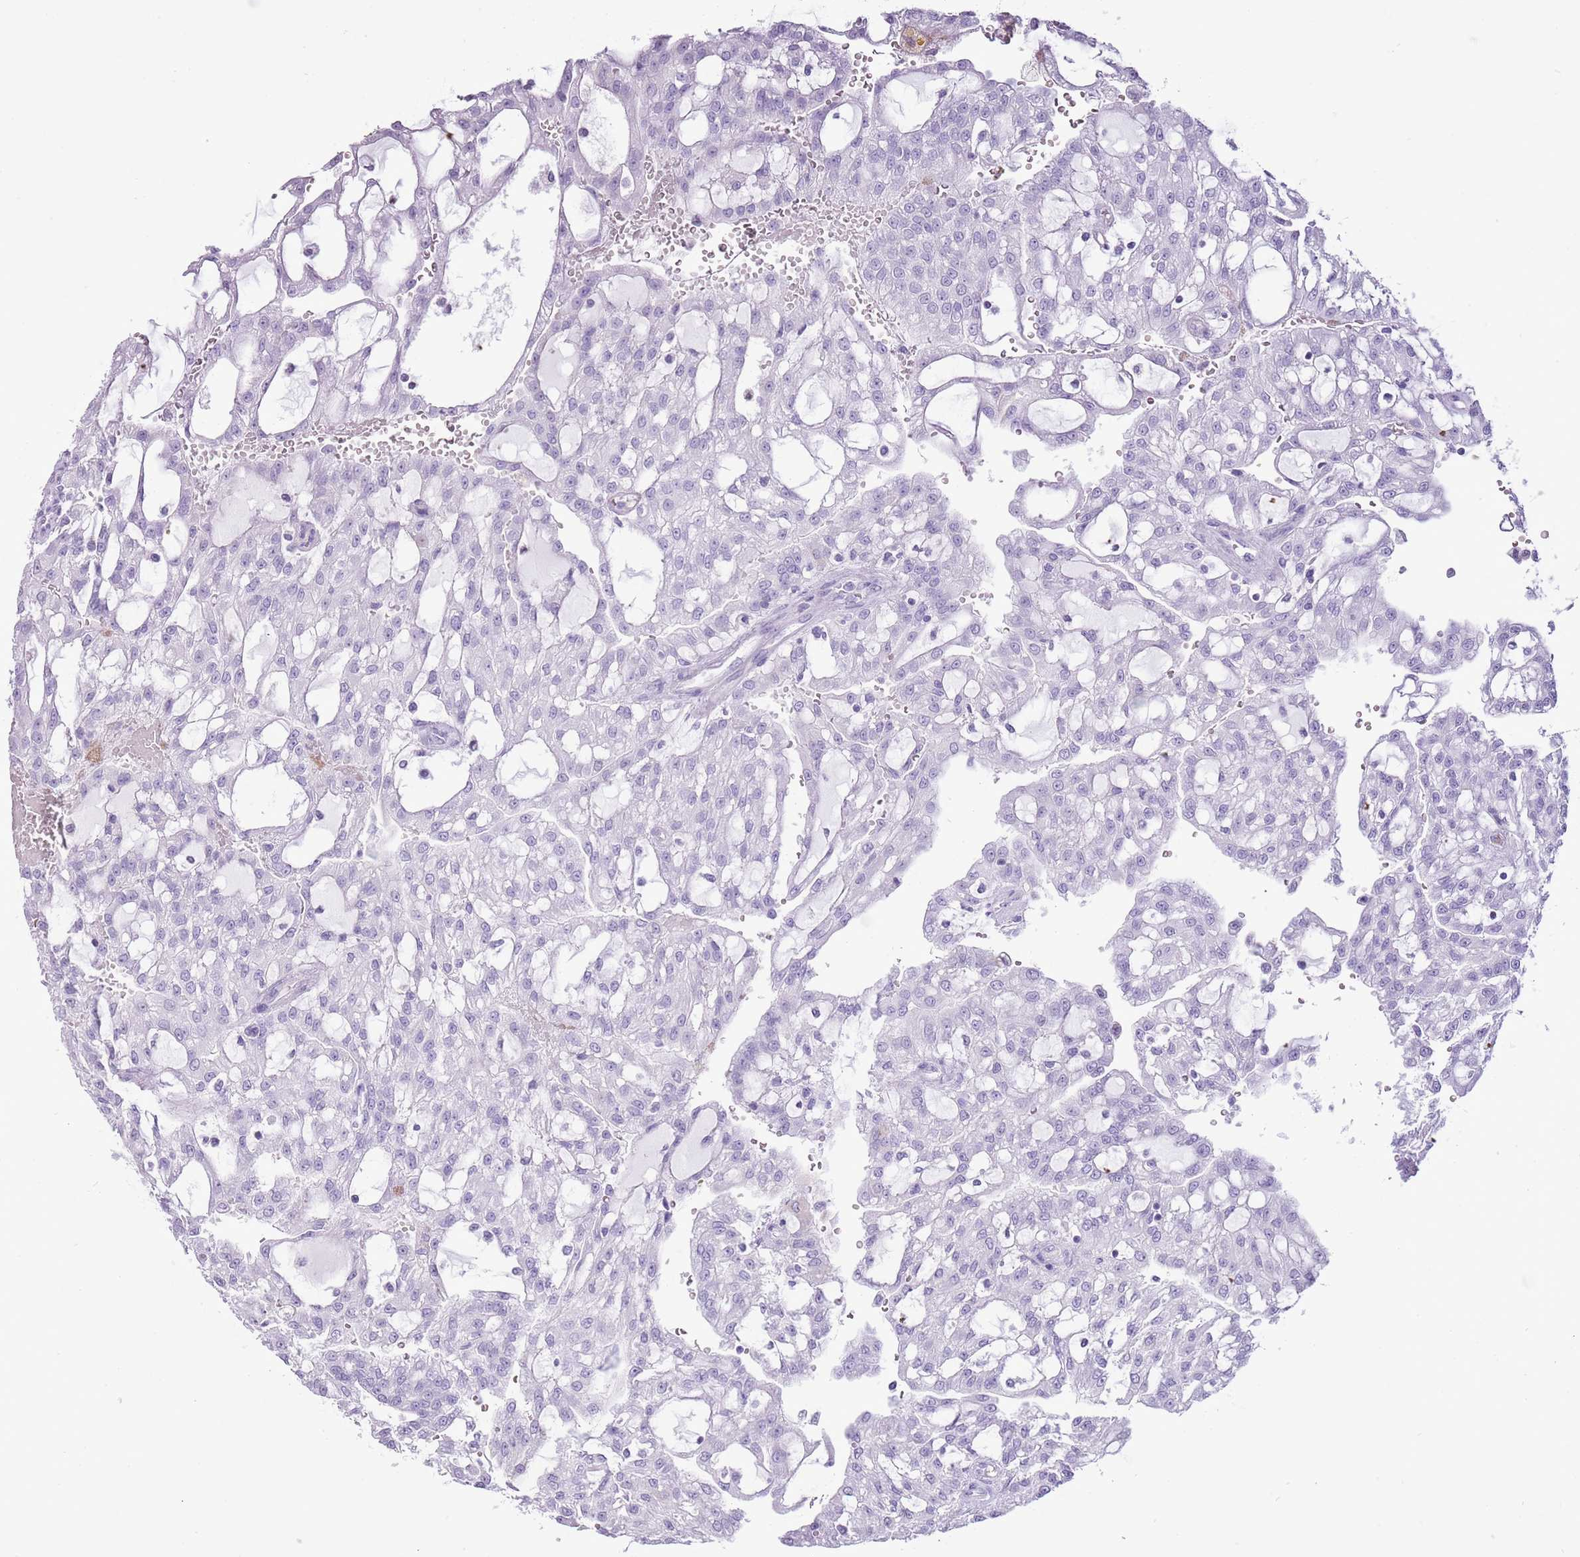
{"staining": {"intensity": "negative", "quantity": "none", "location": "none"}, "tissue": "renal cancer", "cell_type": "Tumor cells", "image_type": "cancer", "snomed": [{"axis": "morphology", "description": "Adenocarcinoma, NOS"}, {"axis": "topography", "description": "Kidney"}], "caption": "Immunohistochemistry of human adenocarcinoma (renal) reveals no expression in tumor cells.", "gene": "SLC23A1", "patient": {"sex": "male", "age": 63}}